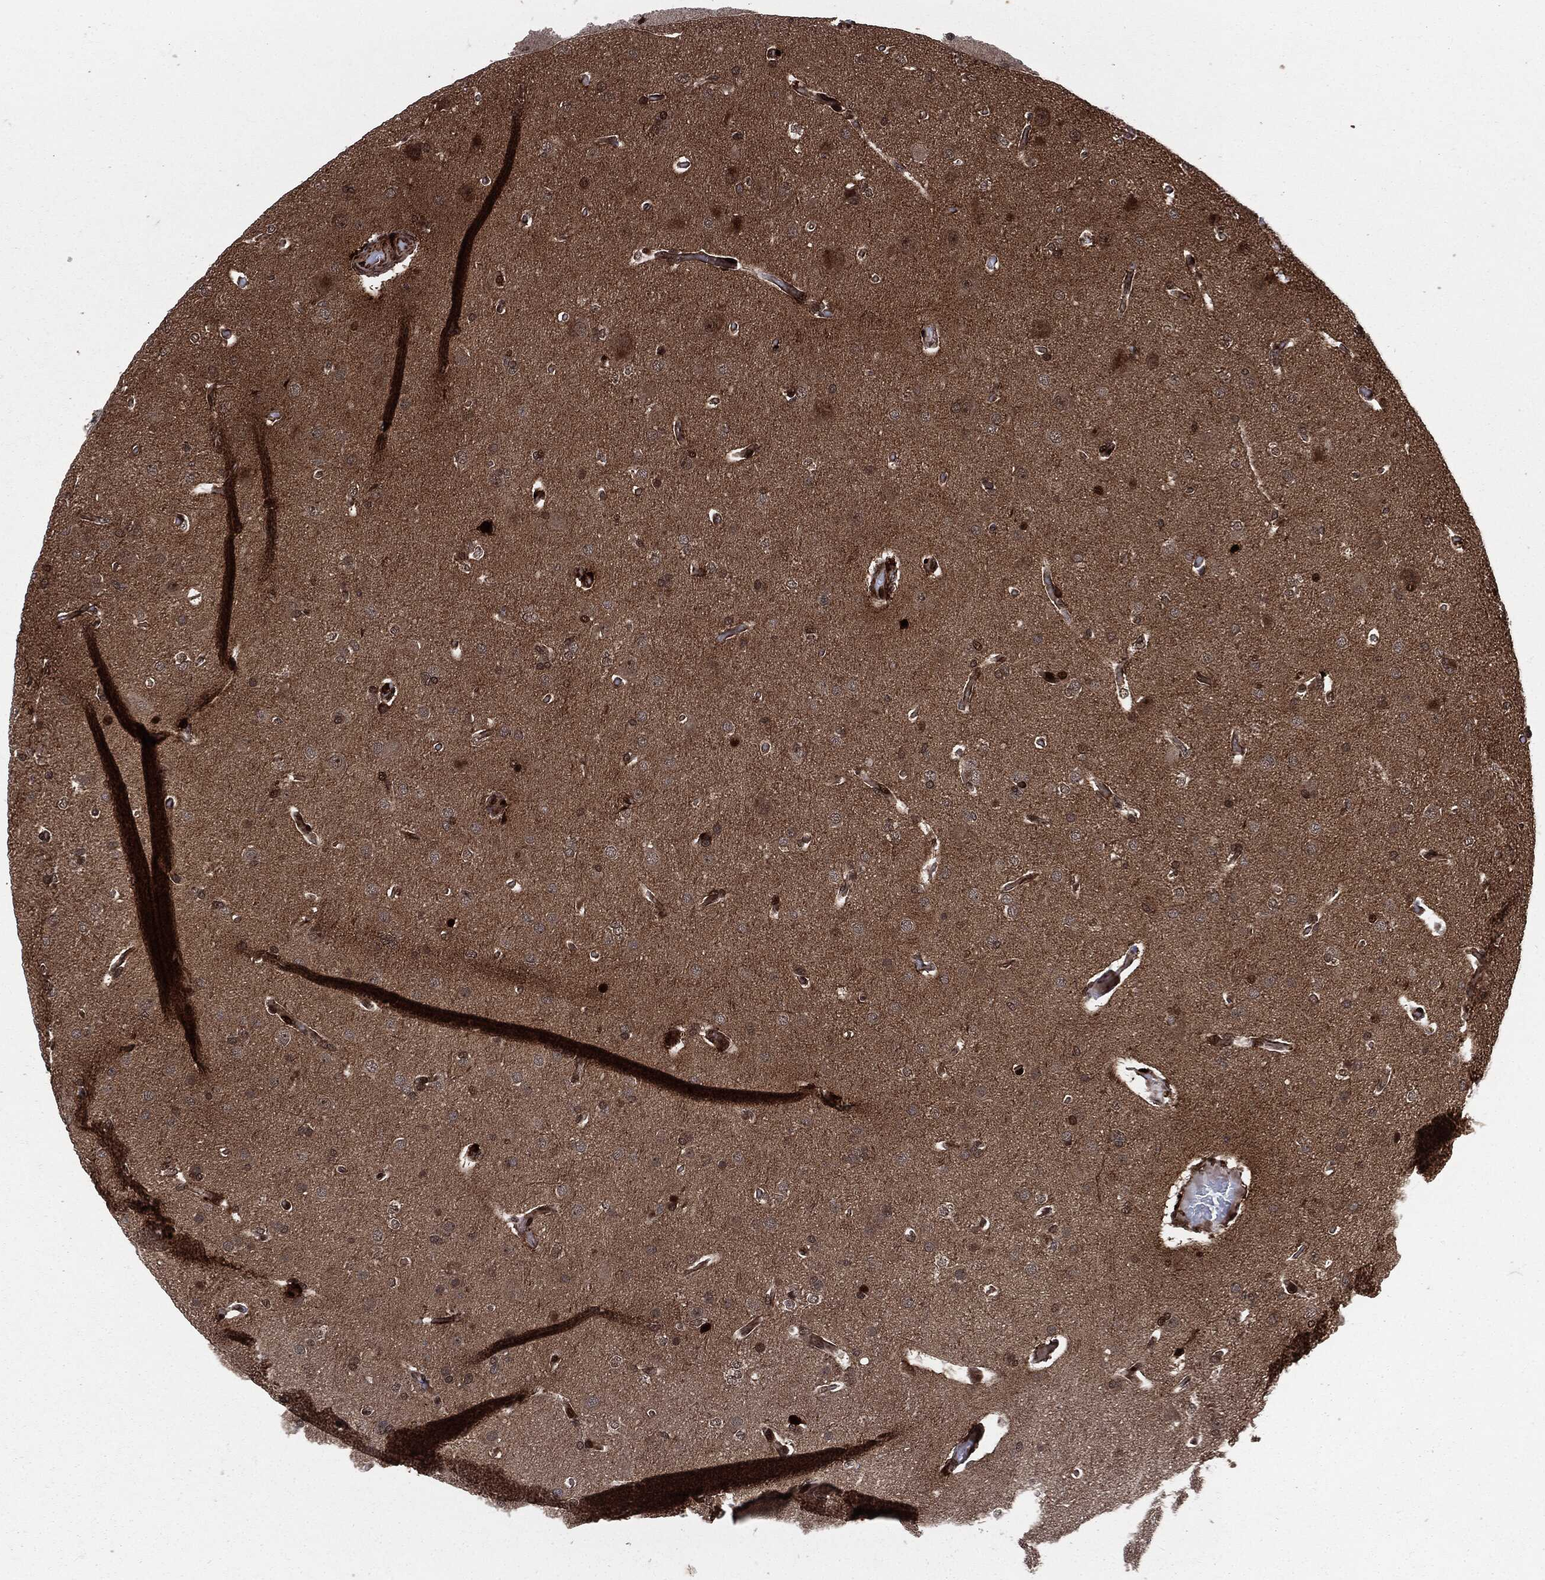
{"staining": {"intensity": "moderate", "quantity": "<25%", "location": "cytoplasmic/membranous,nuclear"}, "tissue": "glioma", "cell_type": "Tumor cells", "image_type": "cancer", "snomed": [{"axis": "morphology", "description": "Glioma, malignant, Low grade"}, {"axis": "topography", "description": "Brain"}], "caption": "High-magnification brightfield microscopy of glioma stained with DAB (3,3'-diaminobenzidine) (brown) and counterstained with hematoxylin (blue). tumor cells exhibit moderate cytoplasmic/membranous and nuclear expression is identified in approximately<25% of cells.", "gene": "SMAD4", "patient": {"sex": "male", "age": 41}}